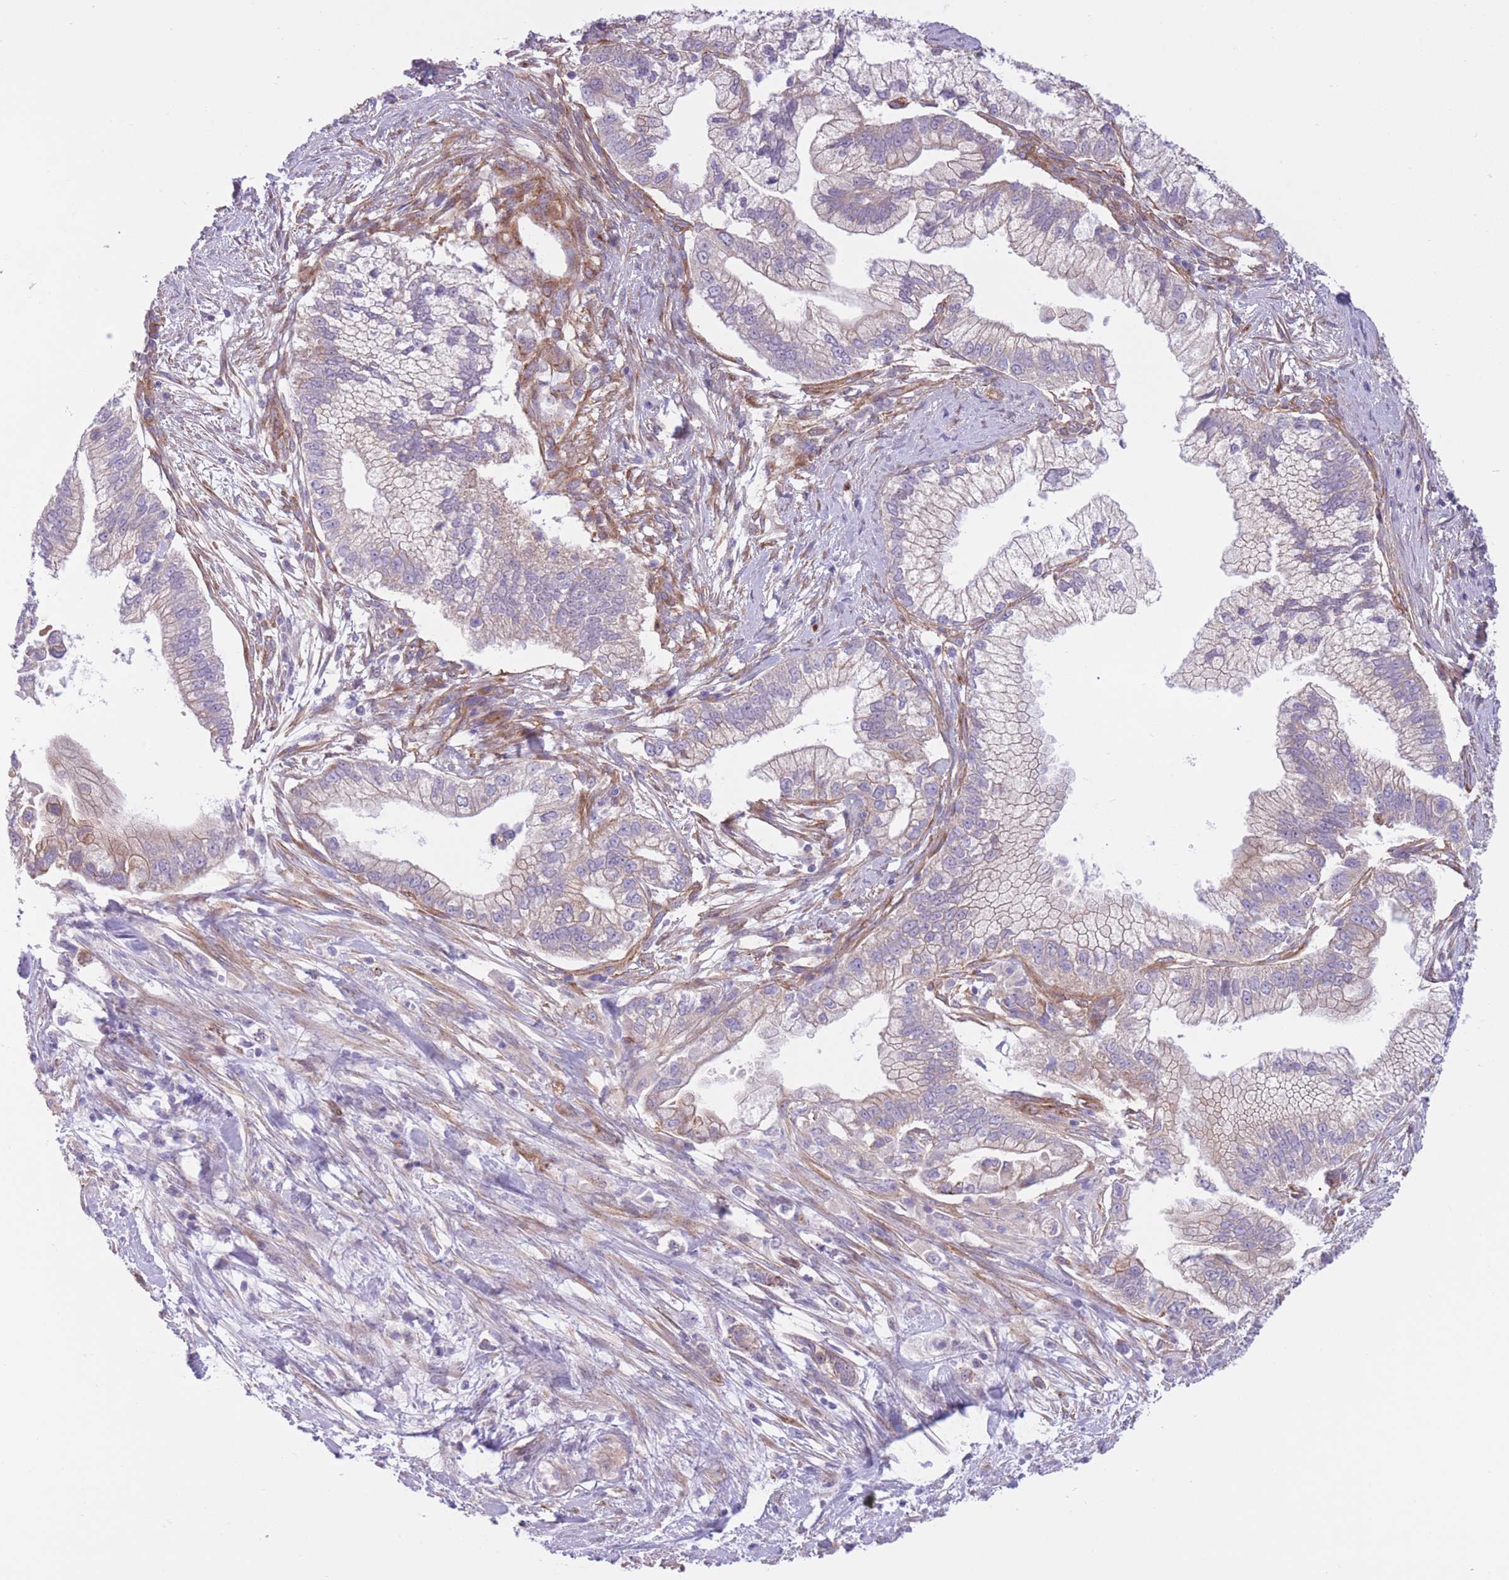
{"staining": {"intensity": "weak", "quantity": "<25%", "location": "cytoplasmic/membranous"}, "tissue": "pancreatic cancer", "cell_type": "Tumor cells", "image_type": "cancer", "snomed": [{"axis": "morphology", "description": "Adenocarcinoma, NOS"}, {"axis": "topography", "description": "Pancreas"}], "caption": "Photomicrograph shows no protein staining in tumor cells of pancreatic adenocarcinoma tissue. Nuclei are stained in blue.", "gene": "SERPINB3", "patient": {"sex": "male", "age": 70}}